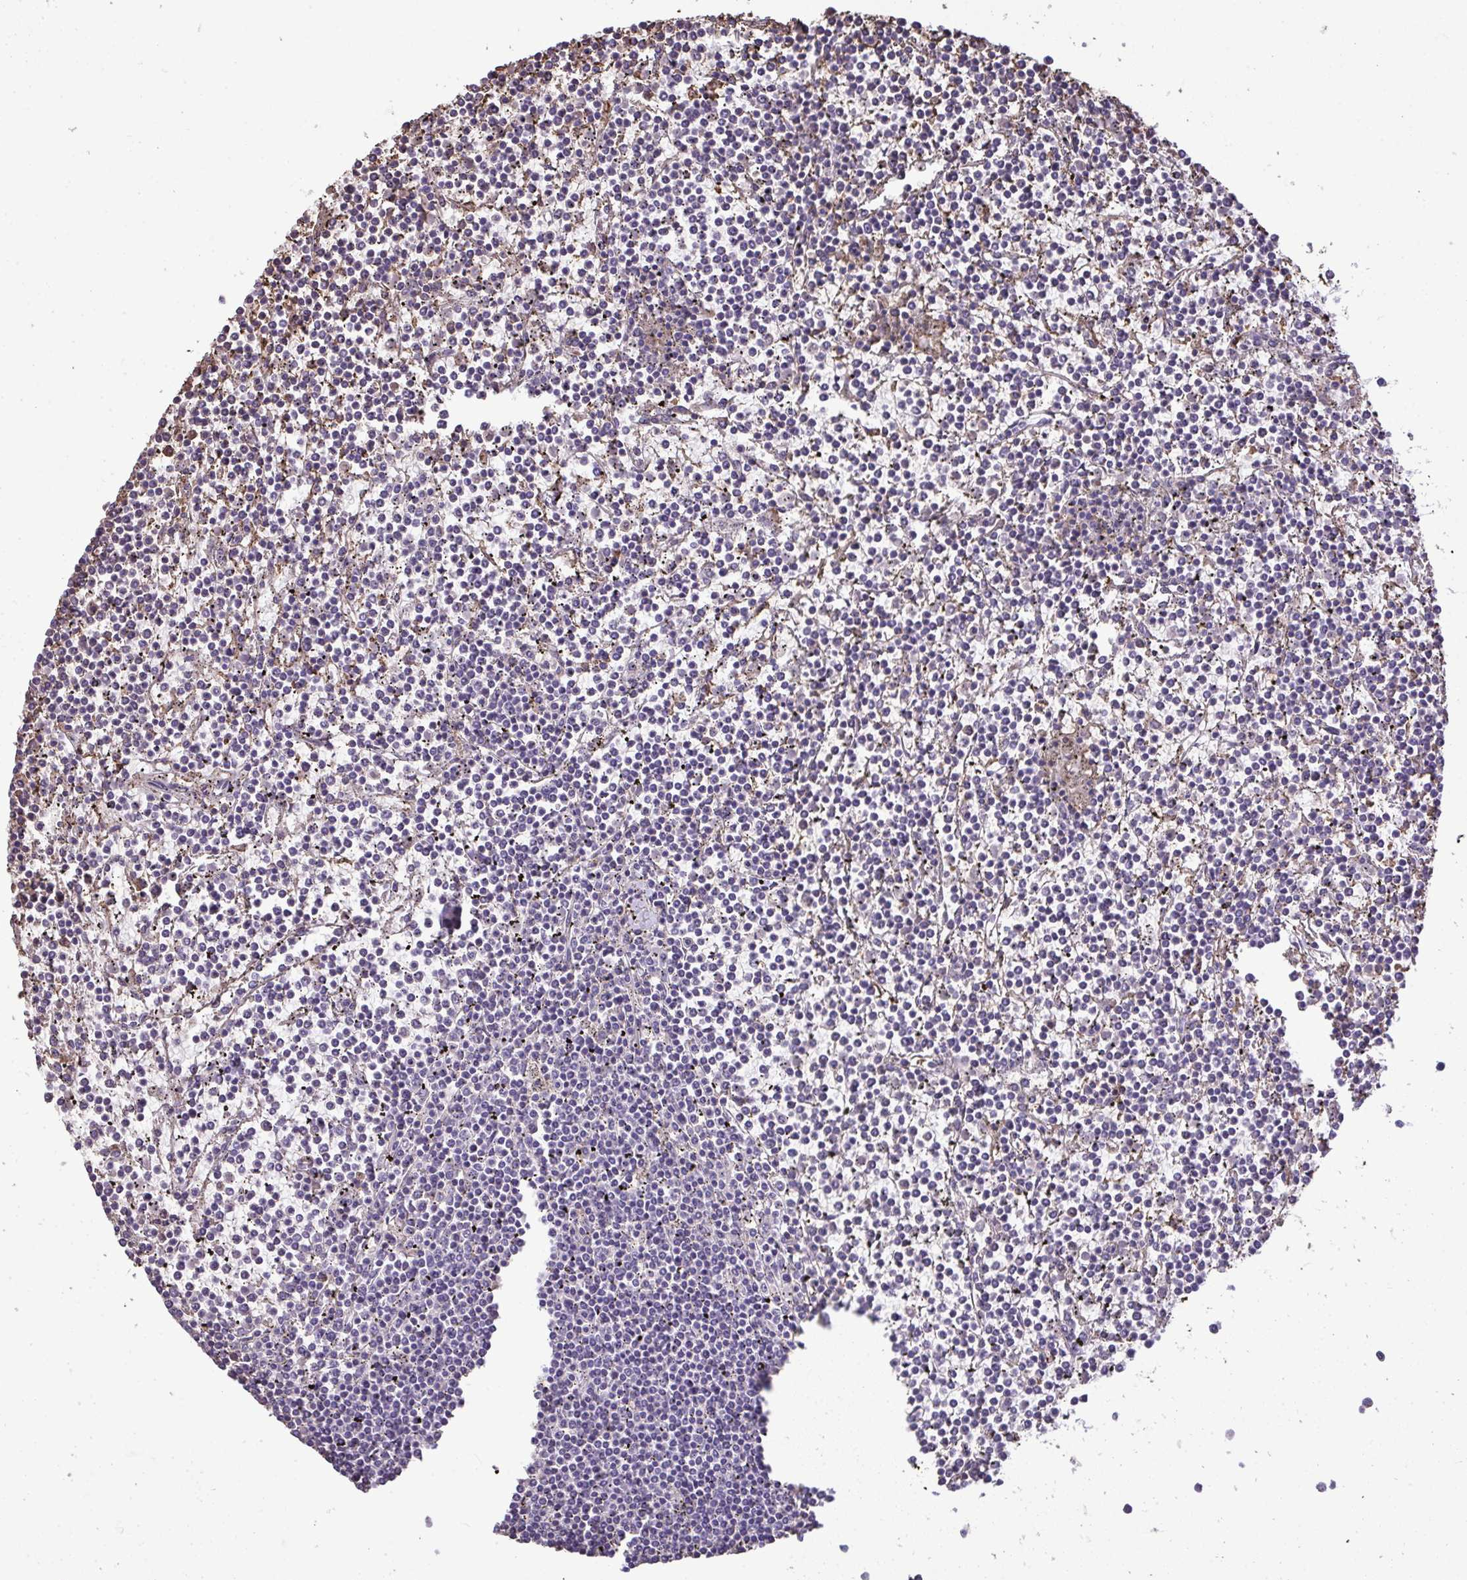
{"staining": {"intensity": "negative", "quantity": "none", "location": "none"}, "tissue": "lymphoma", "cell_type": "Tumor cells", "image_type": "cancer", "snomed": [{"axis": "morphology", "description": "Malignant lymphoma, non-Hodgkin's type, Low grade"}, {"axis": "topography", "description": "Spleen"}], "caption": "This is a photomicrograph of immunohistochemistry (IHC) staining of malignant lymphoma, non-Hodgkin's type (low-grade), which shows no positivity in tumor cells.", "gene": "ANXA5", "patient": {"sex": "female", "age": 19}}